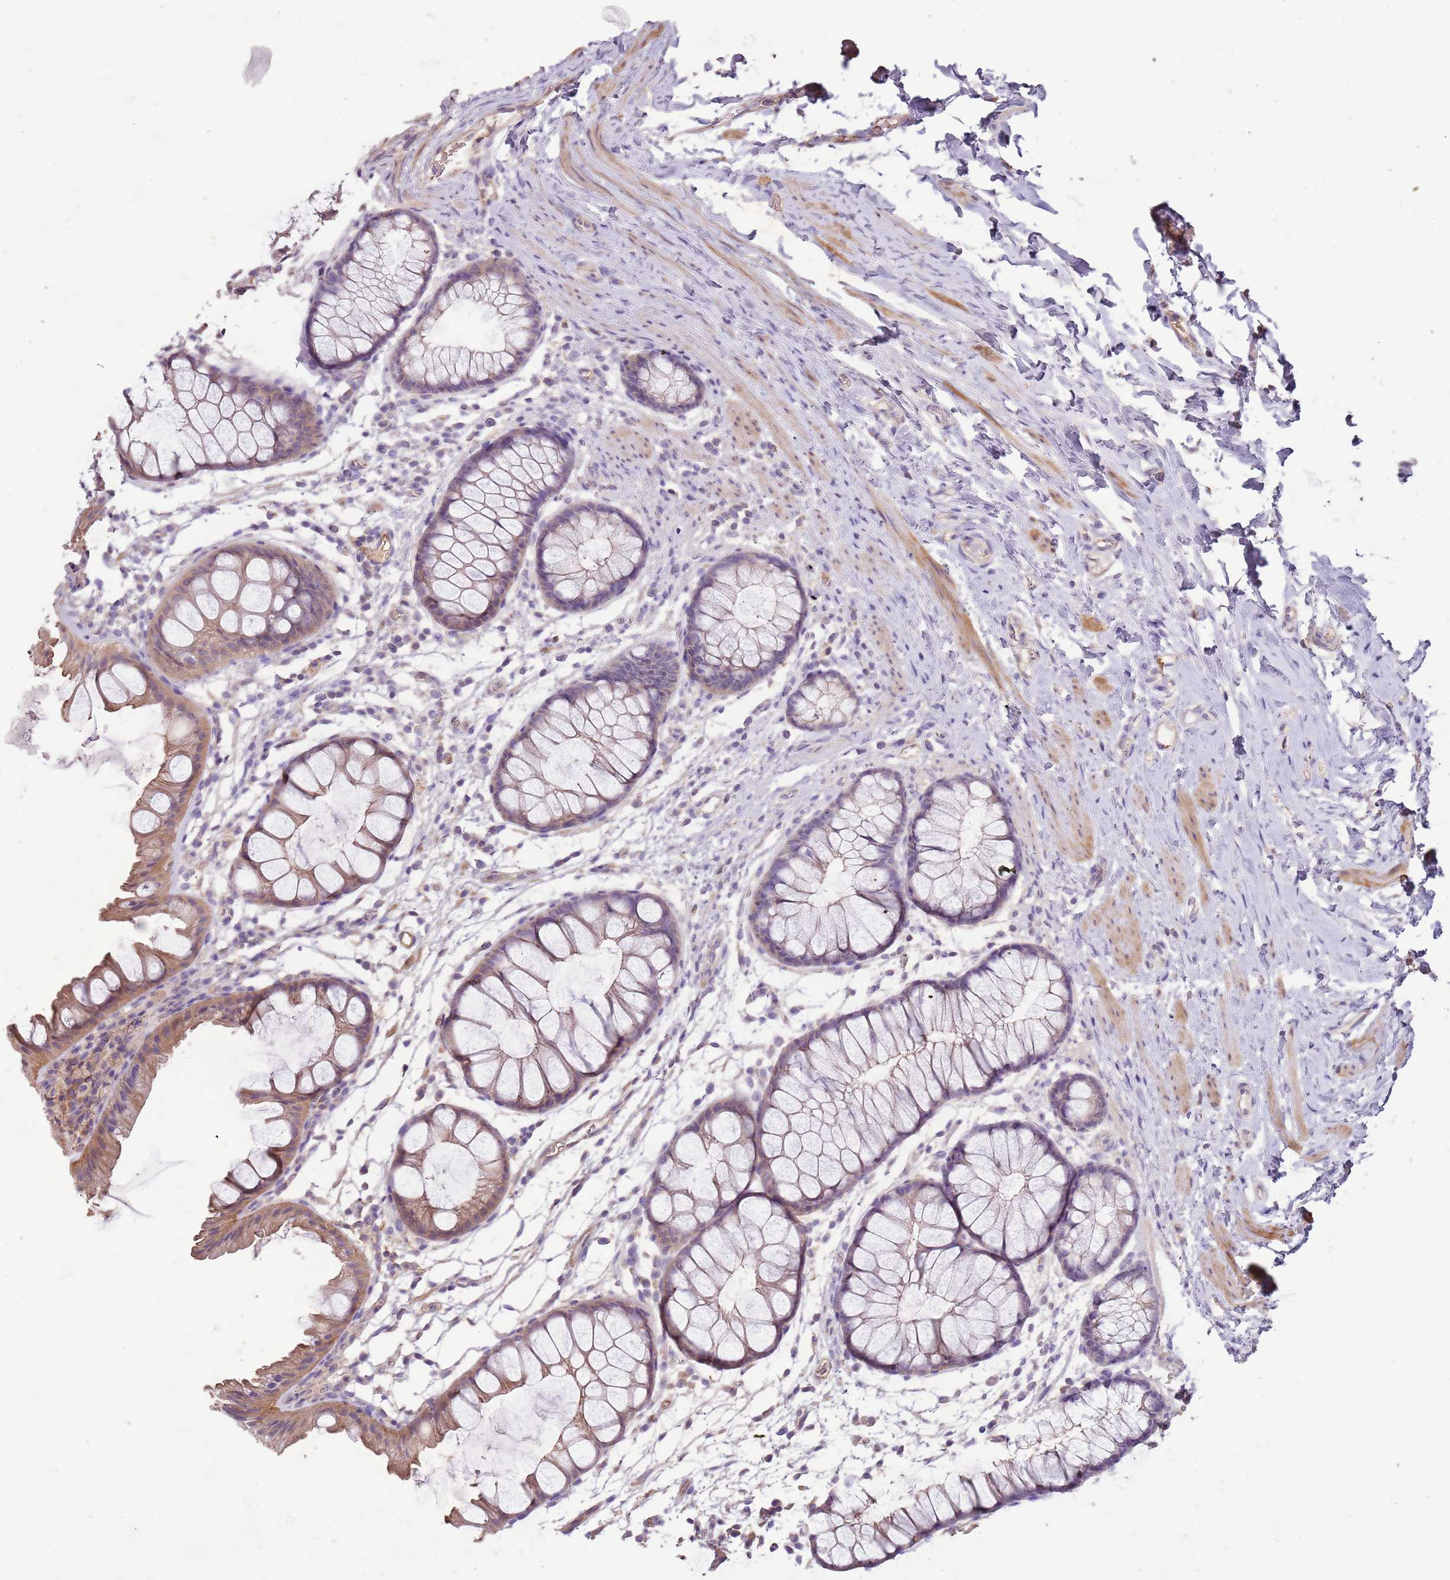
{"staining": {"intensity": "weak", "quantity": ">75%", "location": "cytoplasmic/membranous"}, "tissue": "colon", "cell_type": "Endothelial cells", "image_type": "normal", "snomed": [{"axis": "morphology", "description": "Normal tissue, NOS"}, {"axis": "topography", "description": "Colon"}], "caption": "An IHC image of unremarkable tissue is shown. Protein staining in brown highlights weak cytoplasmic/membranous positivity in colon within endothelial cells.", "gene": "FECH", "patient": {"sex": "female", "age": 62}}